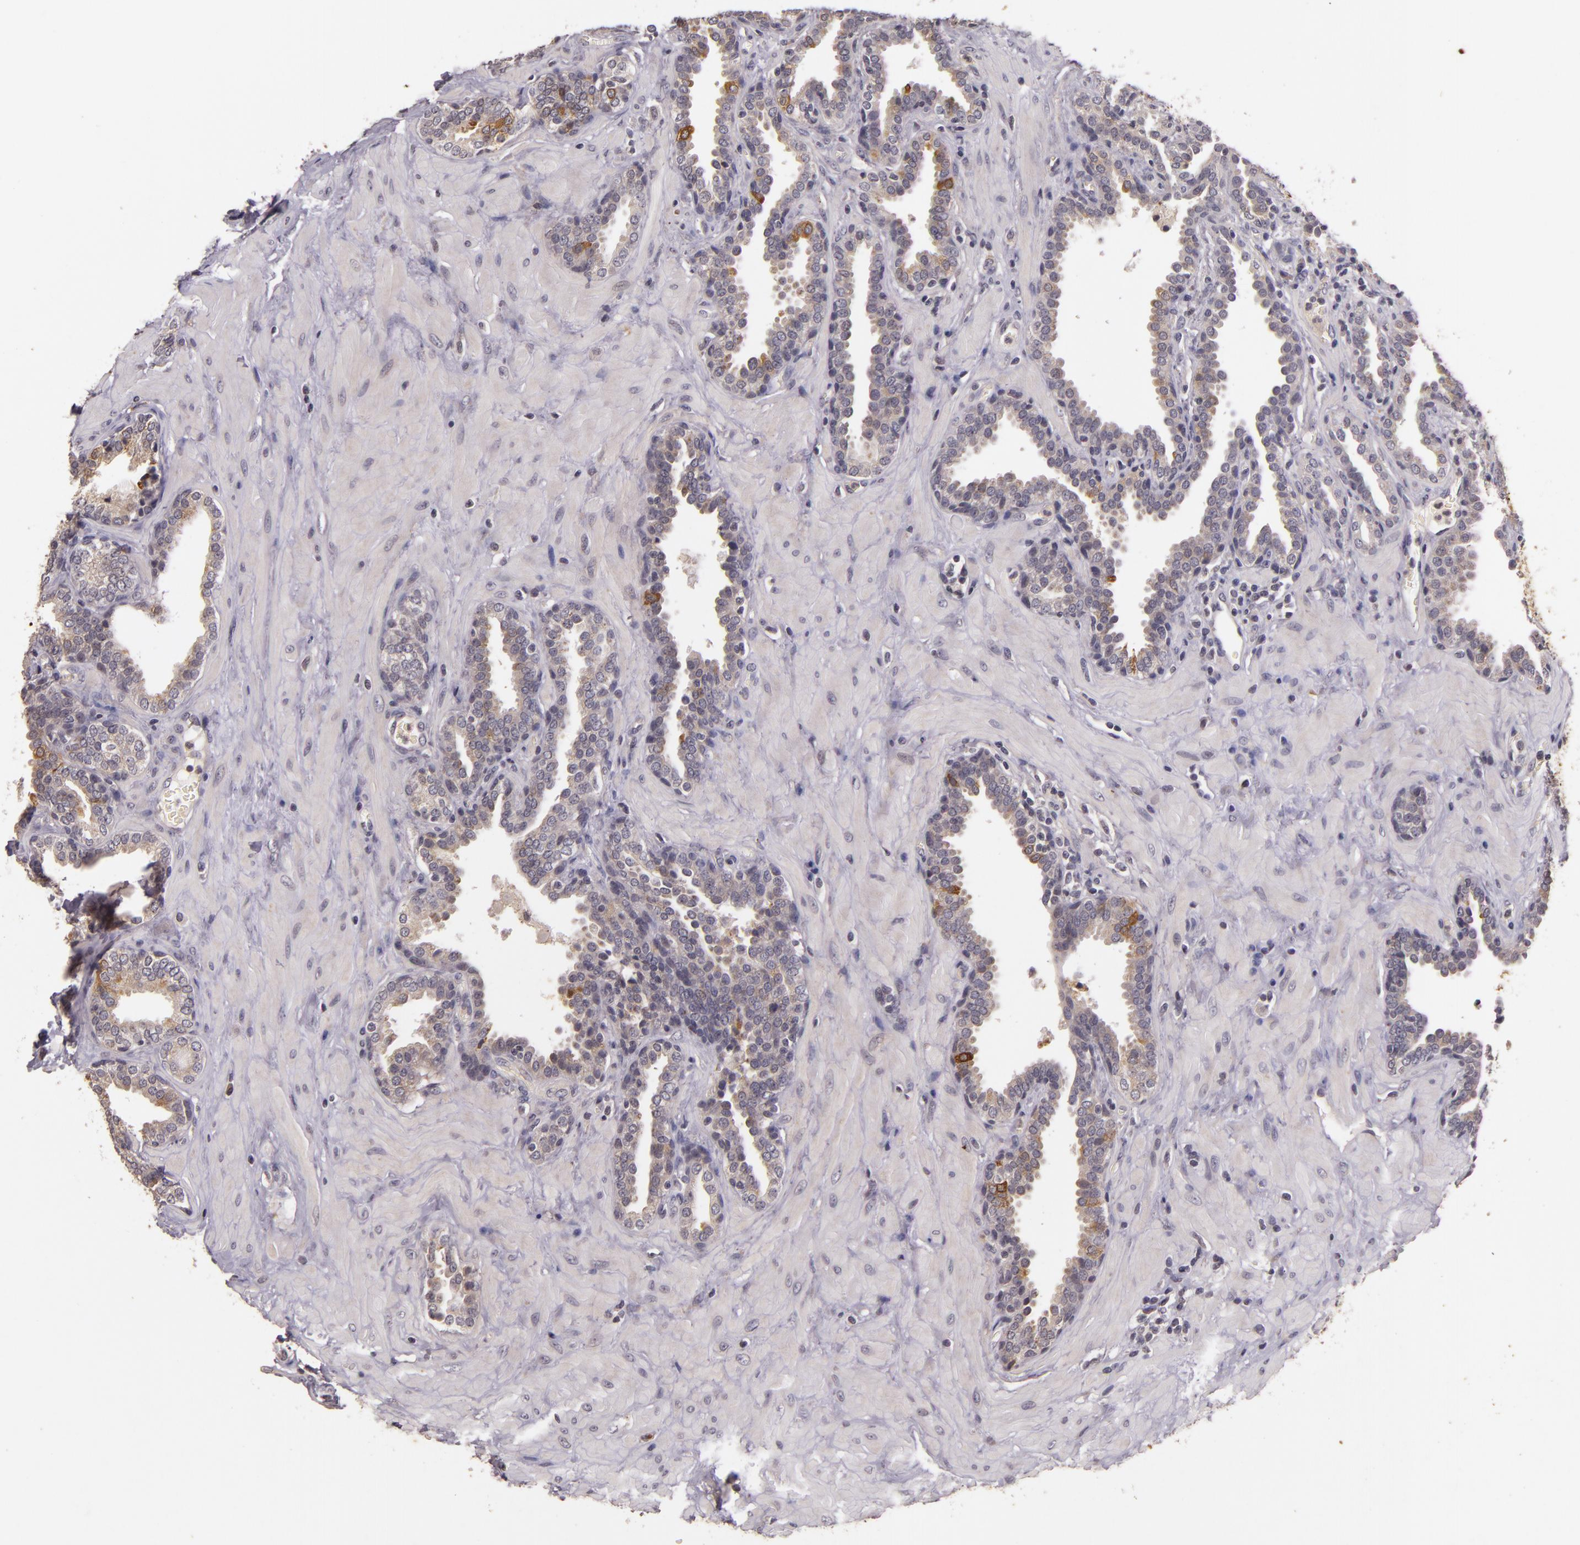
{"staining": {"intensity": "moderate", "quantity": "<25%", "location": "cytoplasmic/membranous"}, "tissue": "prostate", "cell_type": "Glandular cells", "image_type": "normal", "snomed": [{"axis": "morphology", "description": "Normal tissue, NOS"}, {"axis": "topography", "description": "Prostate"}], "caption": "The micrograph demonstrates immunohistochemical staining of normal prostate. There is moderate cytoplasmic/membranous staining is appreciated in about <25% of glandular cells. Immunohistochemistry stains the protein in brown and the nuclei are stained blue.", "gene": "TFF1", "patient": {"sex": "male", "age": 51}}